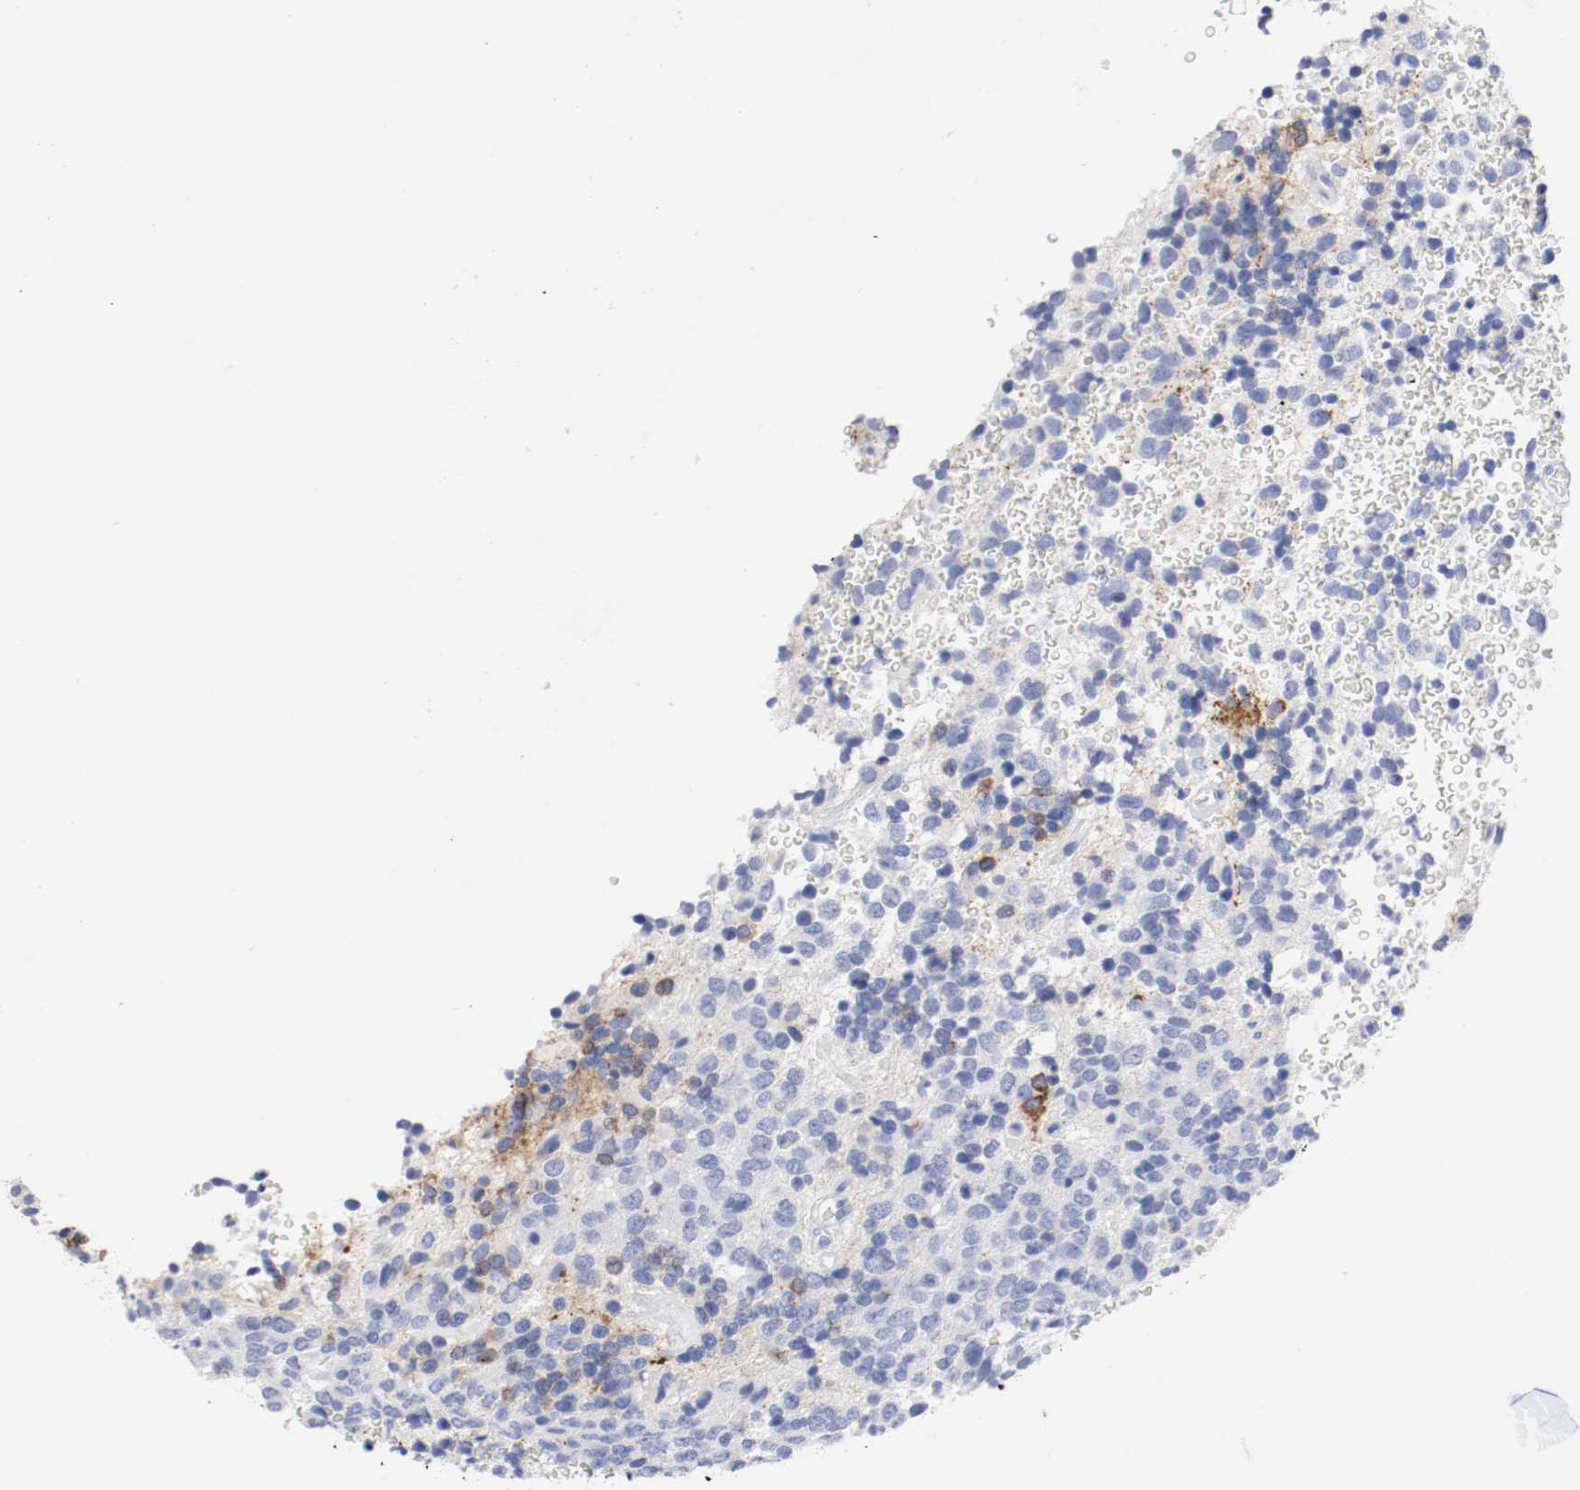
{"staining": {"intensity": "negative", "quantity": "none", "location": "none"}, "tissue": "glioma", "cell_type": "Tumor cells", "image_type": "cancer", "snomed": [{"axis": "morphology", "description": "Glioma, malignant, High grade"}, {"axis": "topography", "description": "pancreas cauda"}], "caption": "Glioma stained for a protein using immunohistochemistry displays no staining tumor cells.", "gene": "GAD1", "patient": {"sex": "male", "age": 60}}